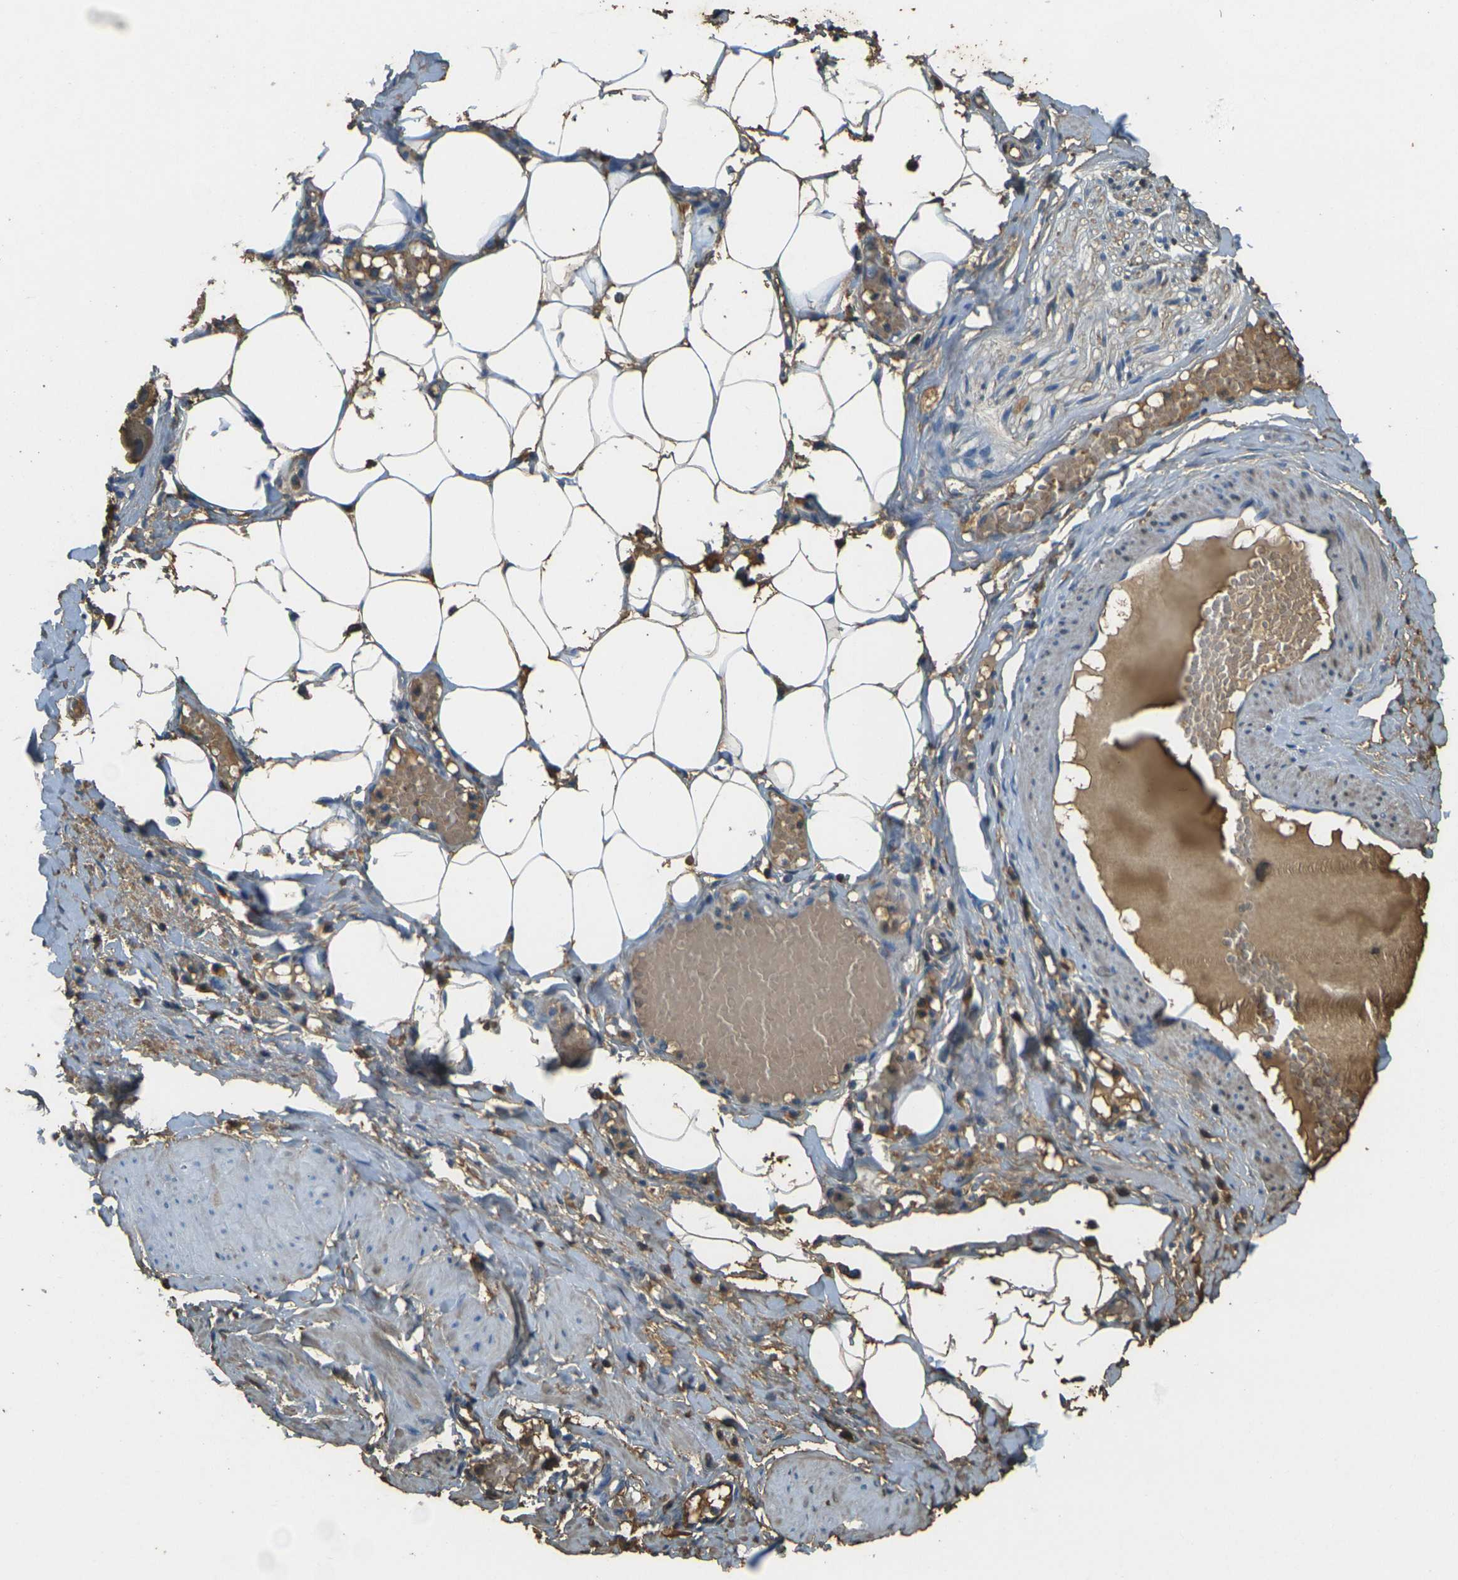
{"staining": {"intensity": "negative", "quantity": "none", "location": "none"}, "tissue": "adipose tissue", "cell_type": "Adipocytes", "image_type": "normal", "snomed": [{"axis": "morphology", "description": "Normal tissue, NOS"}, {"axis": "topography", "description": "Soft tissue"}, {"axis": "topography", "description": "Vascular tissue"}], "caption": "Unremarkable adipose tissue was stained to show a protein in brown. There is no significant staining in adipocytes.", "gene": "HBB", "patient": {"sex": "female", "age": 35}}